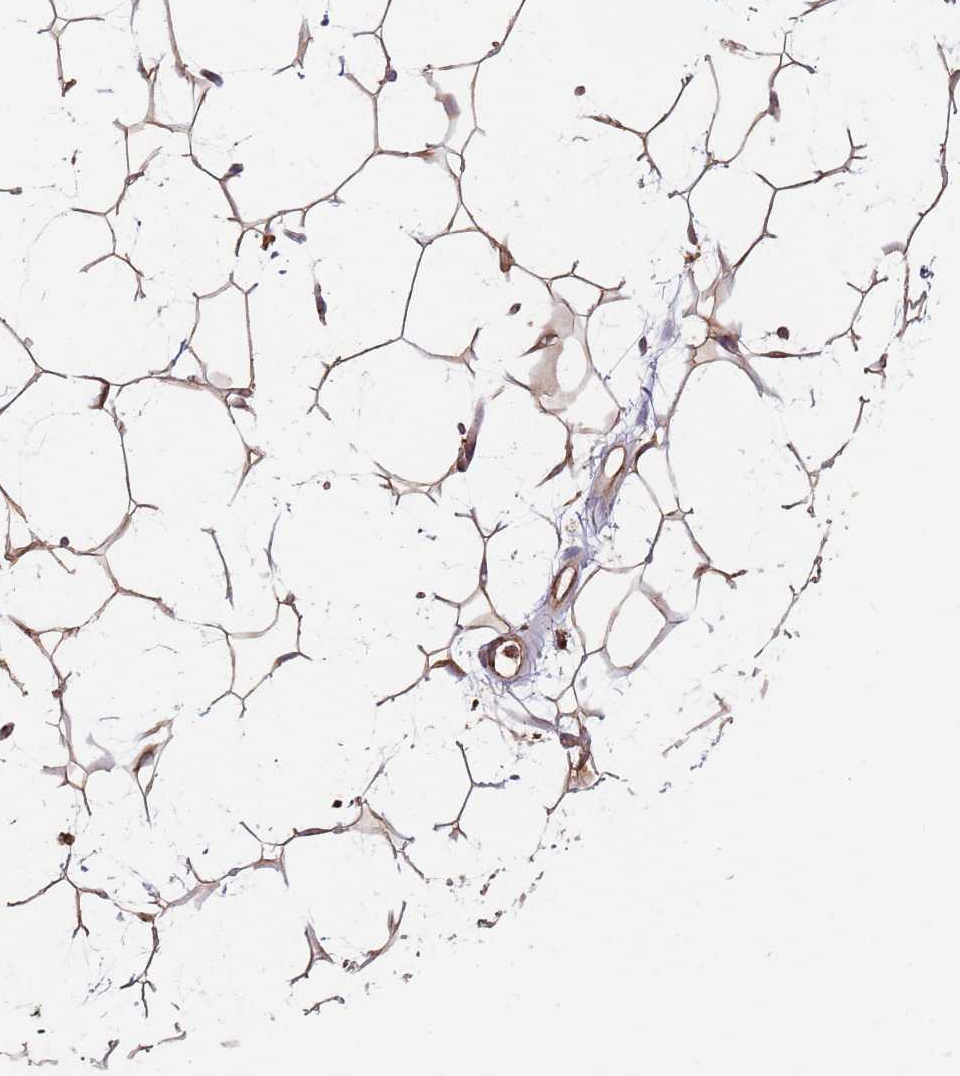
{"staining": {"intensity": "moderate", "quantity": ">75%", "location": "cytoplasmic/membranous"}, "tissue": "adipose tissue", "cell_type": "Adipocytes", "image_type": "normal", "snomed": [{"axis": "morphology", "description": "Normal tissue, NOS"}, {"axis": "topography", "description": "Breast"}], "caption": "Adipocytes reveal medium levels of moderate cytoplasmic/membranous staining in approximately >75% of cells in benign human adipose tissue. The staining is performed using DAB brown chromogen to label protein expression. The nuclei are counter-stained blue using hematoxylin.", "gene": "TPD52L2", "patient": {"sex": "female", "age": 26}}